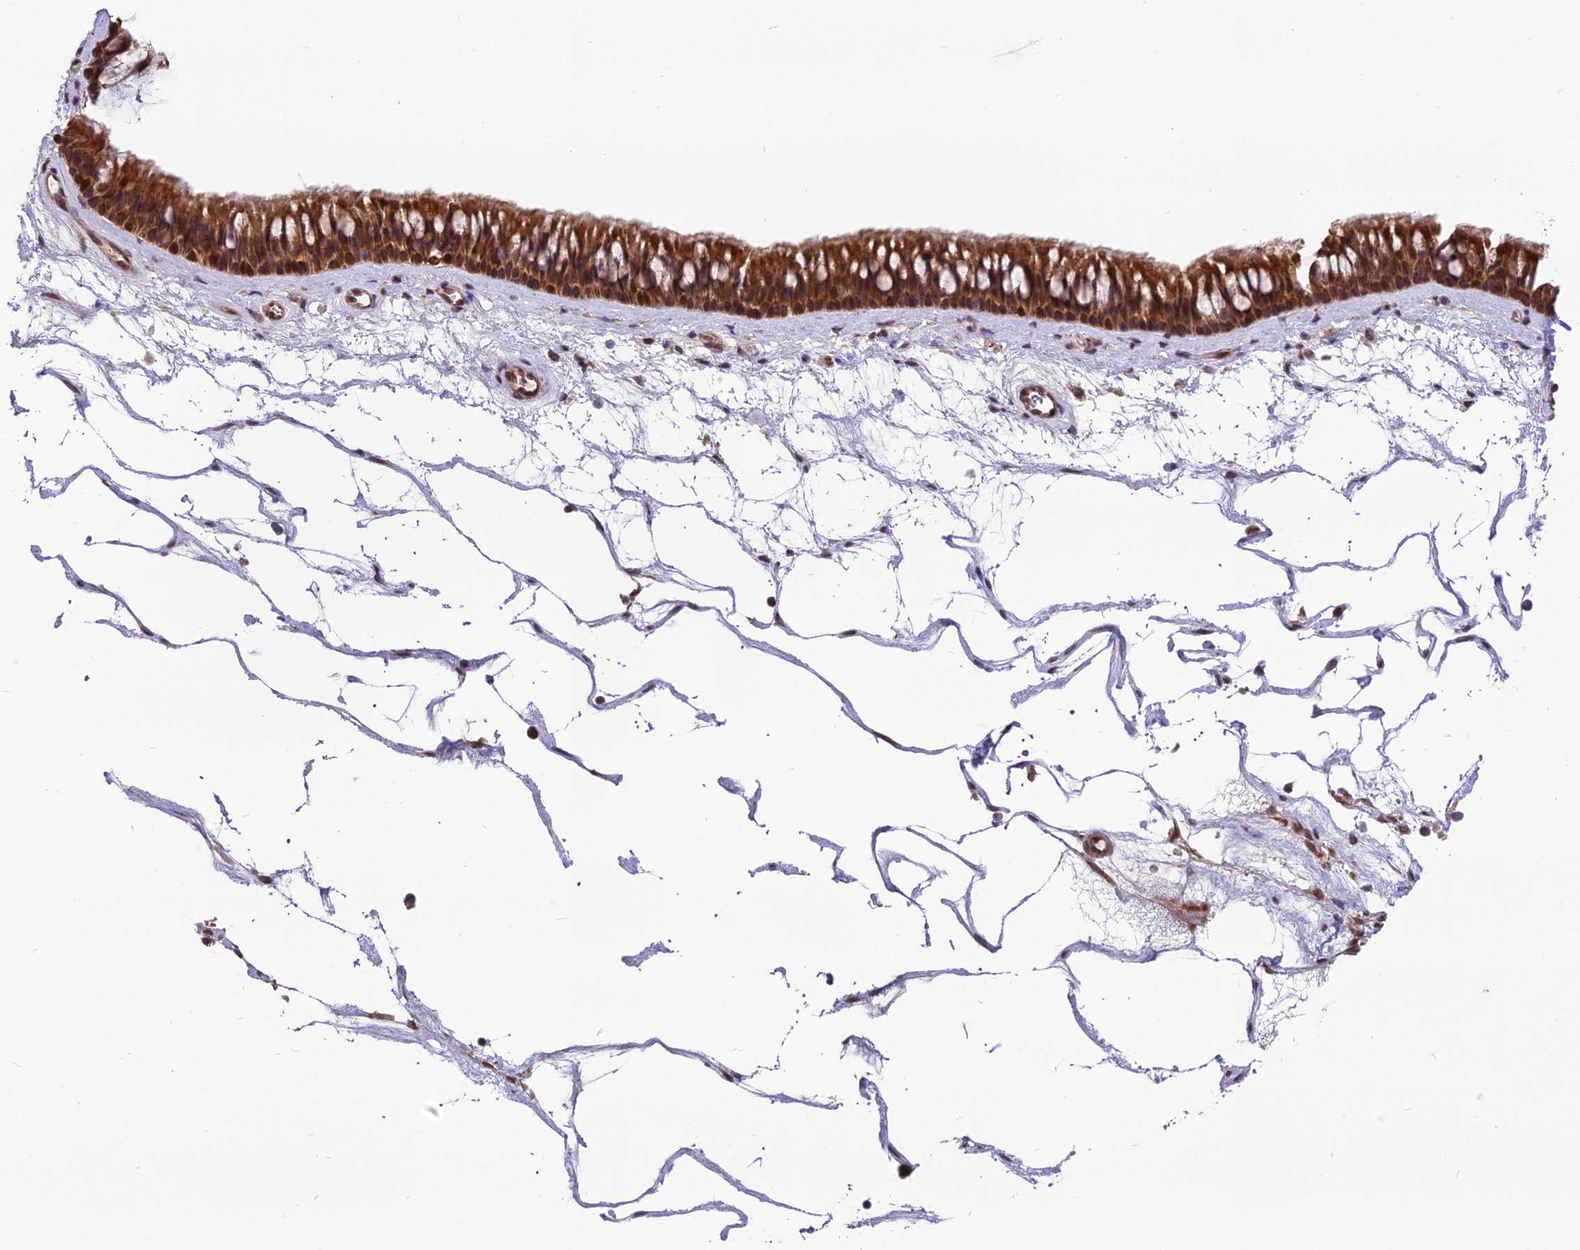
{"staining": {"intensity": "strong", "quantity": ">75%", "location": "cytoplasmic/membranous,nuclear"}, "tissue": "nasopharynx", "cell_type": "Respiratory epithelial cells", "image_type": "normal", "snomed": [{"axis": "morphology", "description": "Normal tissue, NOS"}, {"axis": "topography", "description": "Nasopharynx"}], "caption": "Immunohistochemistry micrograph of normal nasopharynx: nasopharynx stained using immunohistochemistry (IHC) displays high levels of strong protein expression localized specifically in the cytoplasmic/membranous,nuclear of respiratory epithelial cells, appearing as a cytoplasmic/membranous,nuclear brown color.", "gene": "CYP2R1", "patient": {"sex": "male", "age": 64}}